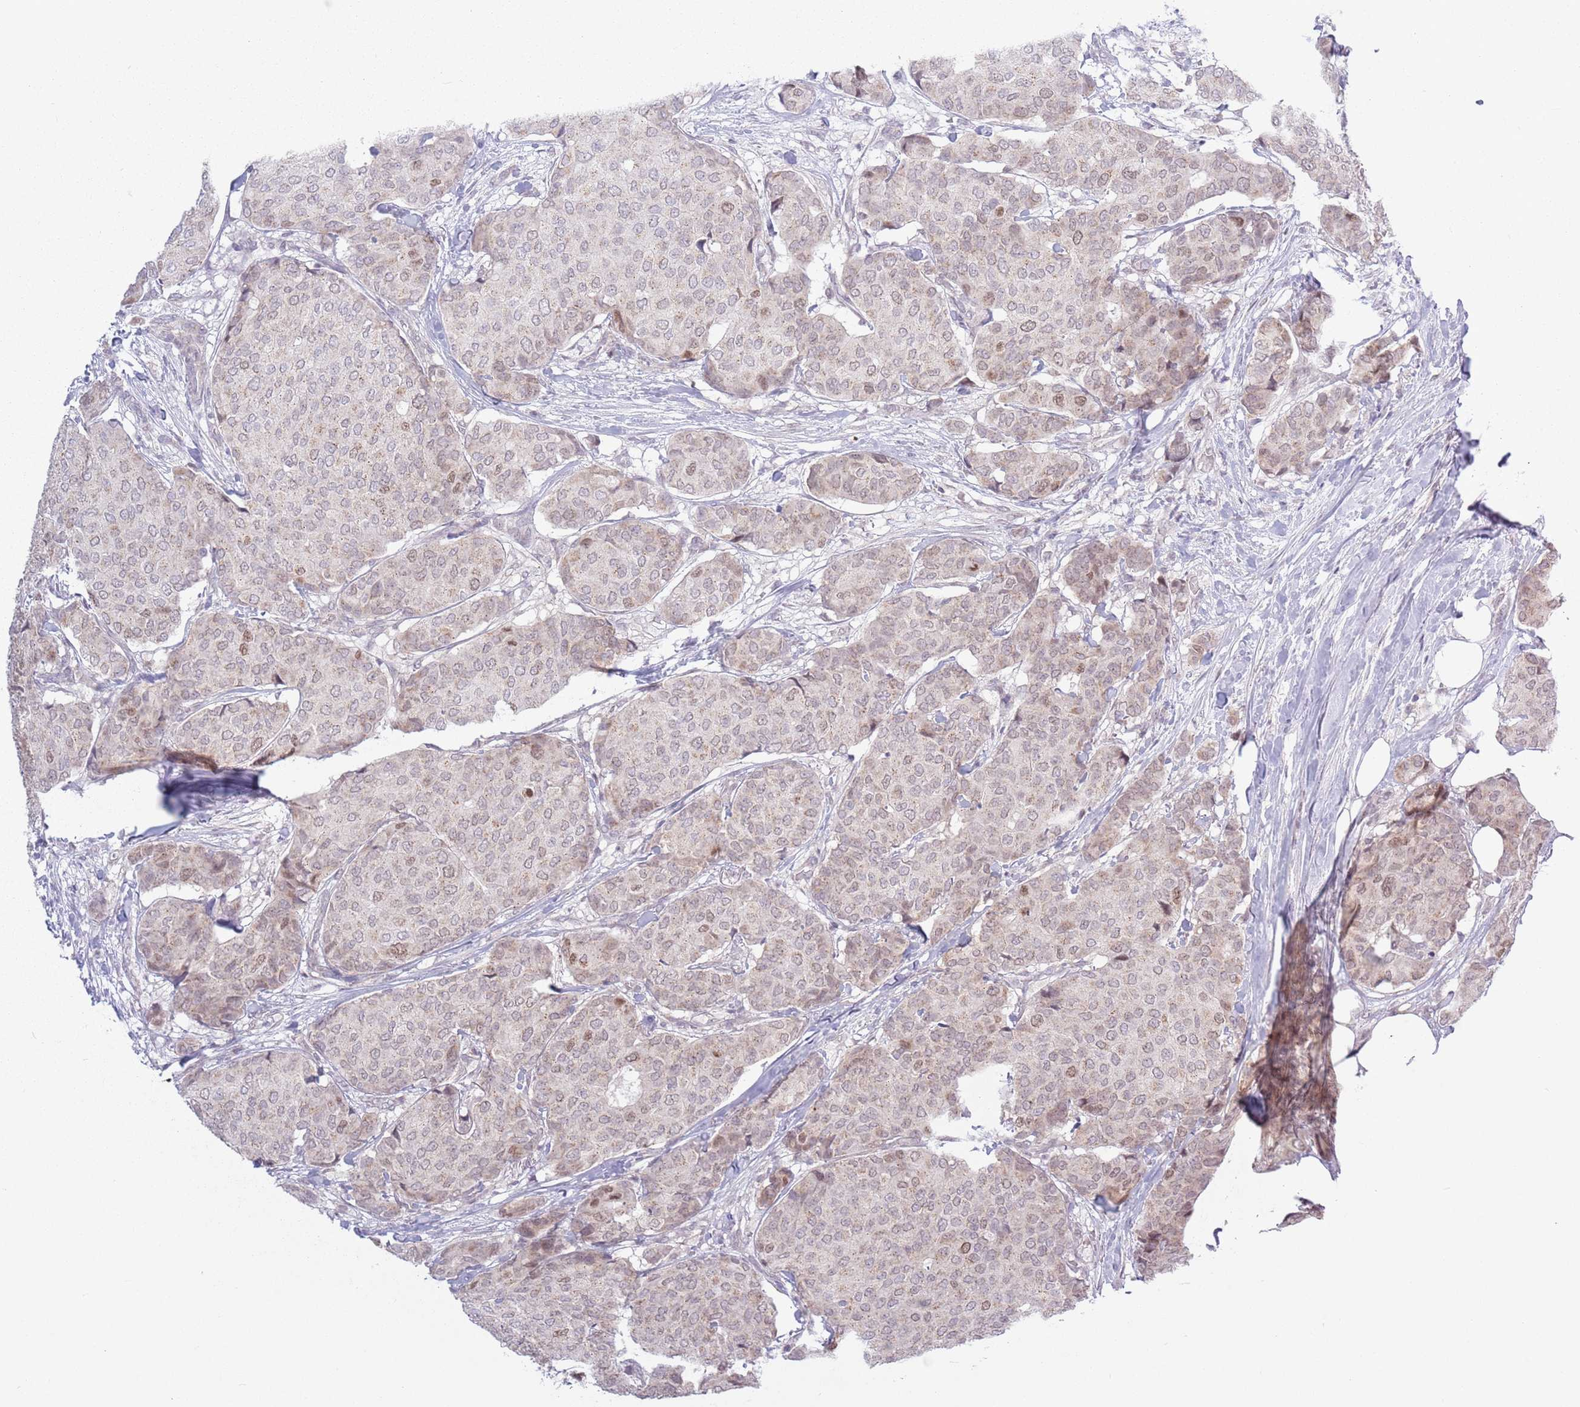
{"staining": {"intensity": "moderate", "quantity": "<25%", "location": "nuclear"}, "tissue": "breast cancer", "cell_type": "Tumor cells", "image_type": "cancer", "snomed": [{"axis": "morphology", "description": "Duct carcinoma"}, {"axis": "topography", "description": "Breast"}], "caption": "Moderate nuclear protein staining is seen in approximately <25% of tumor cells in breast infiltrating ductal carcinoma. The staining was performed using DAB (3,3'-diaminobenzidine), with brown indicating positive protein expression. Nuclei are stained blue with hematoxylin.", "gene": "MRPL34", "patient": {"sex": "female", "age": 75}}